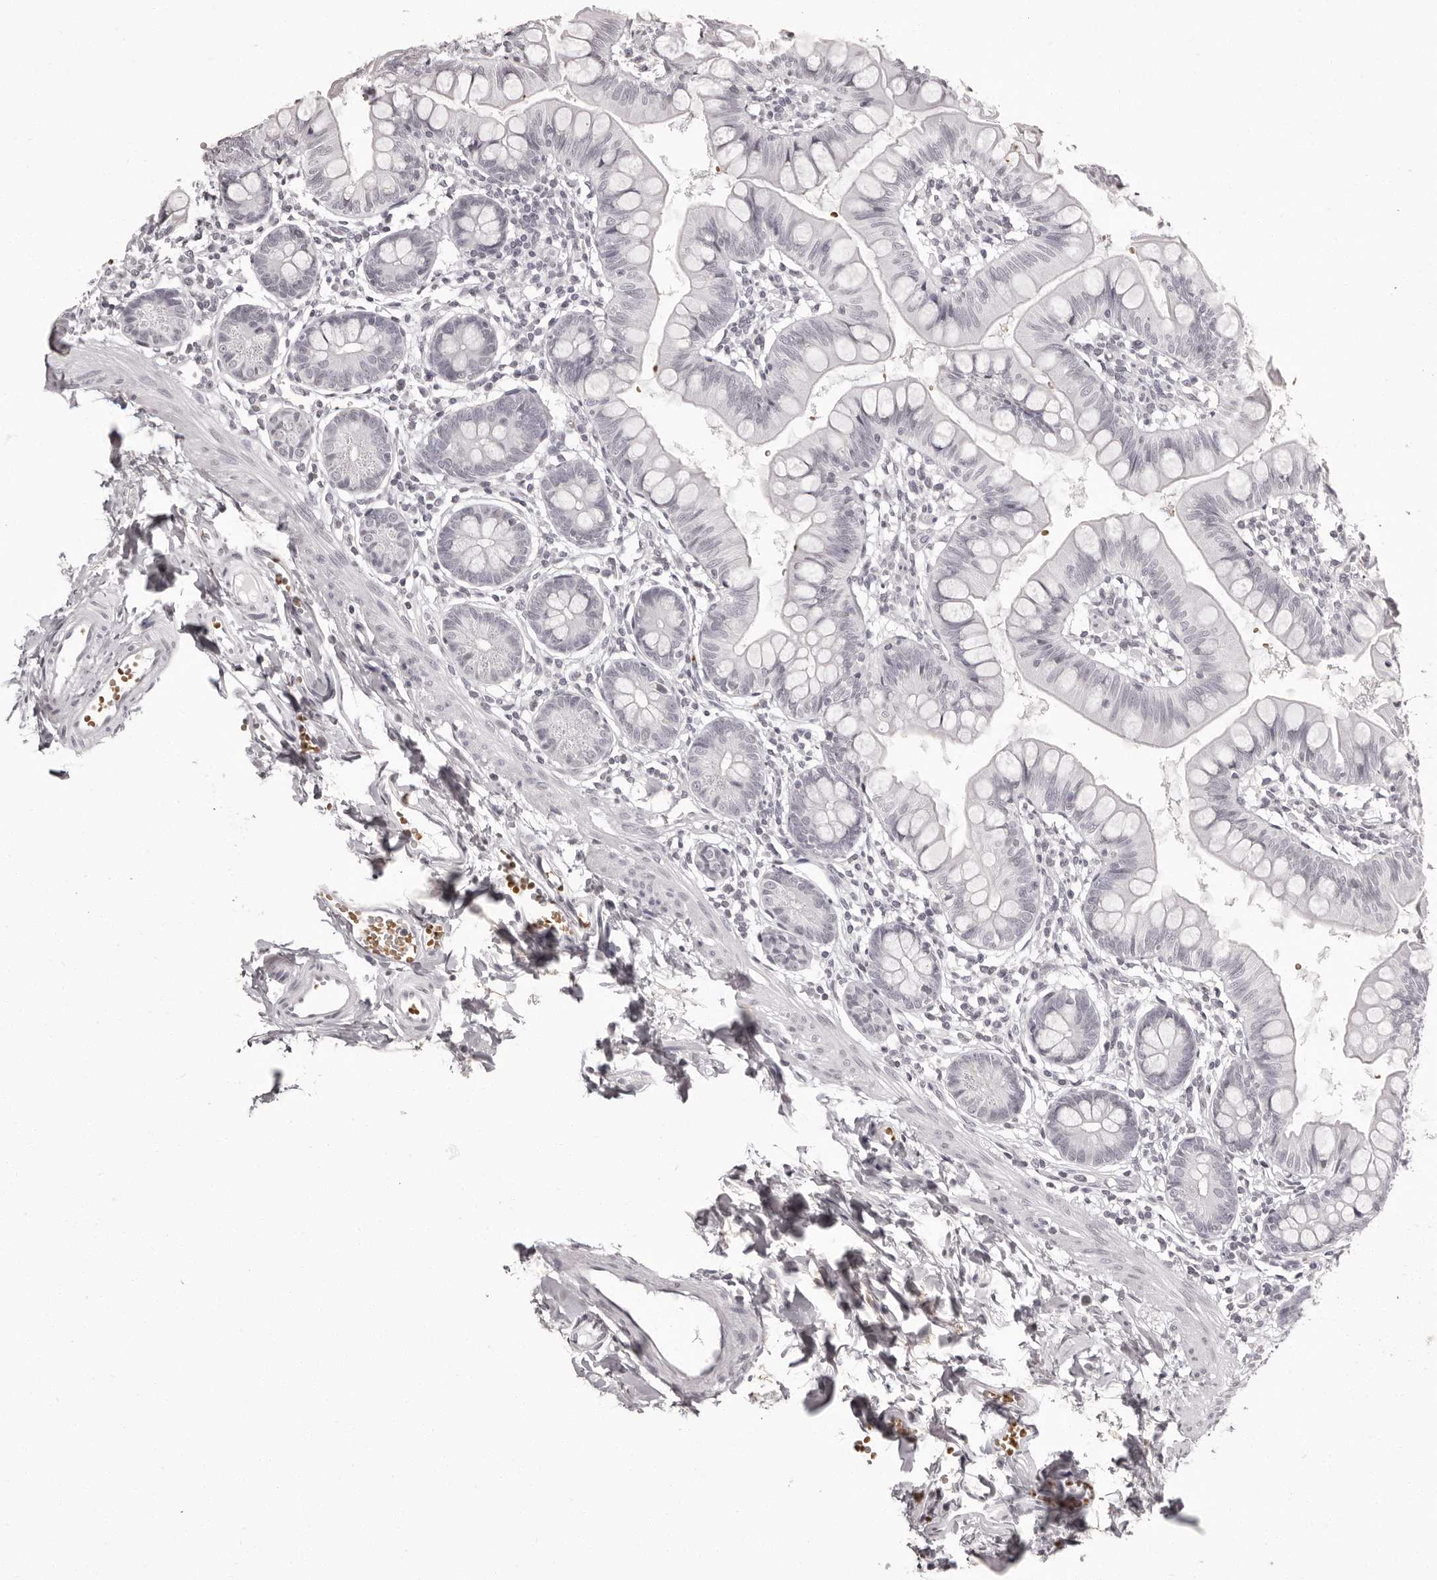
{"staining": {"intensity": "negative", "quantity": "none", "location": "none"}, "tissue": "small intestine", "cell_type": "Glandular cells", "image_type": "normal", "snomed": [{"axis": "morphology", "description": "Normal tissue, NOS"}, {"axis": "topography", "description": "Small intestine"}], "caption": "Human small intestine stained for a protein using immunohistochemistry shows no positivity in glandular cells.", "gene": "C8orf74", "patient": {"sex": "male", "age": 7}}